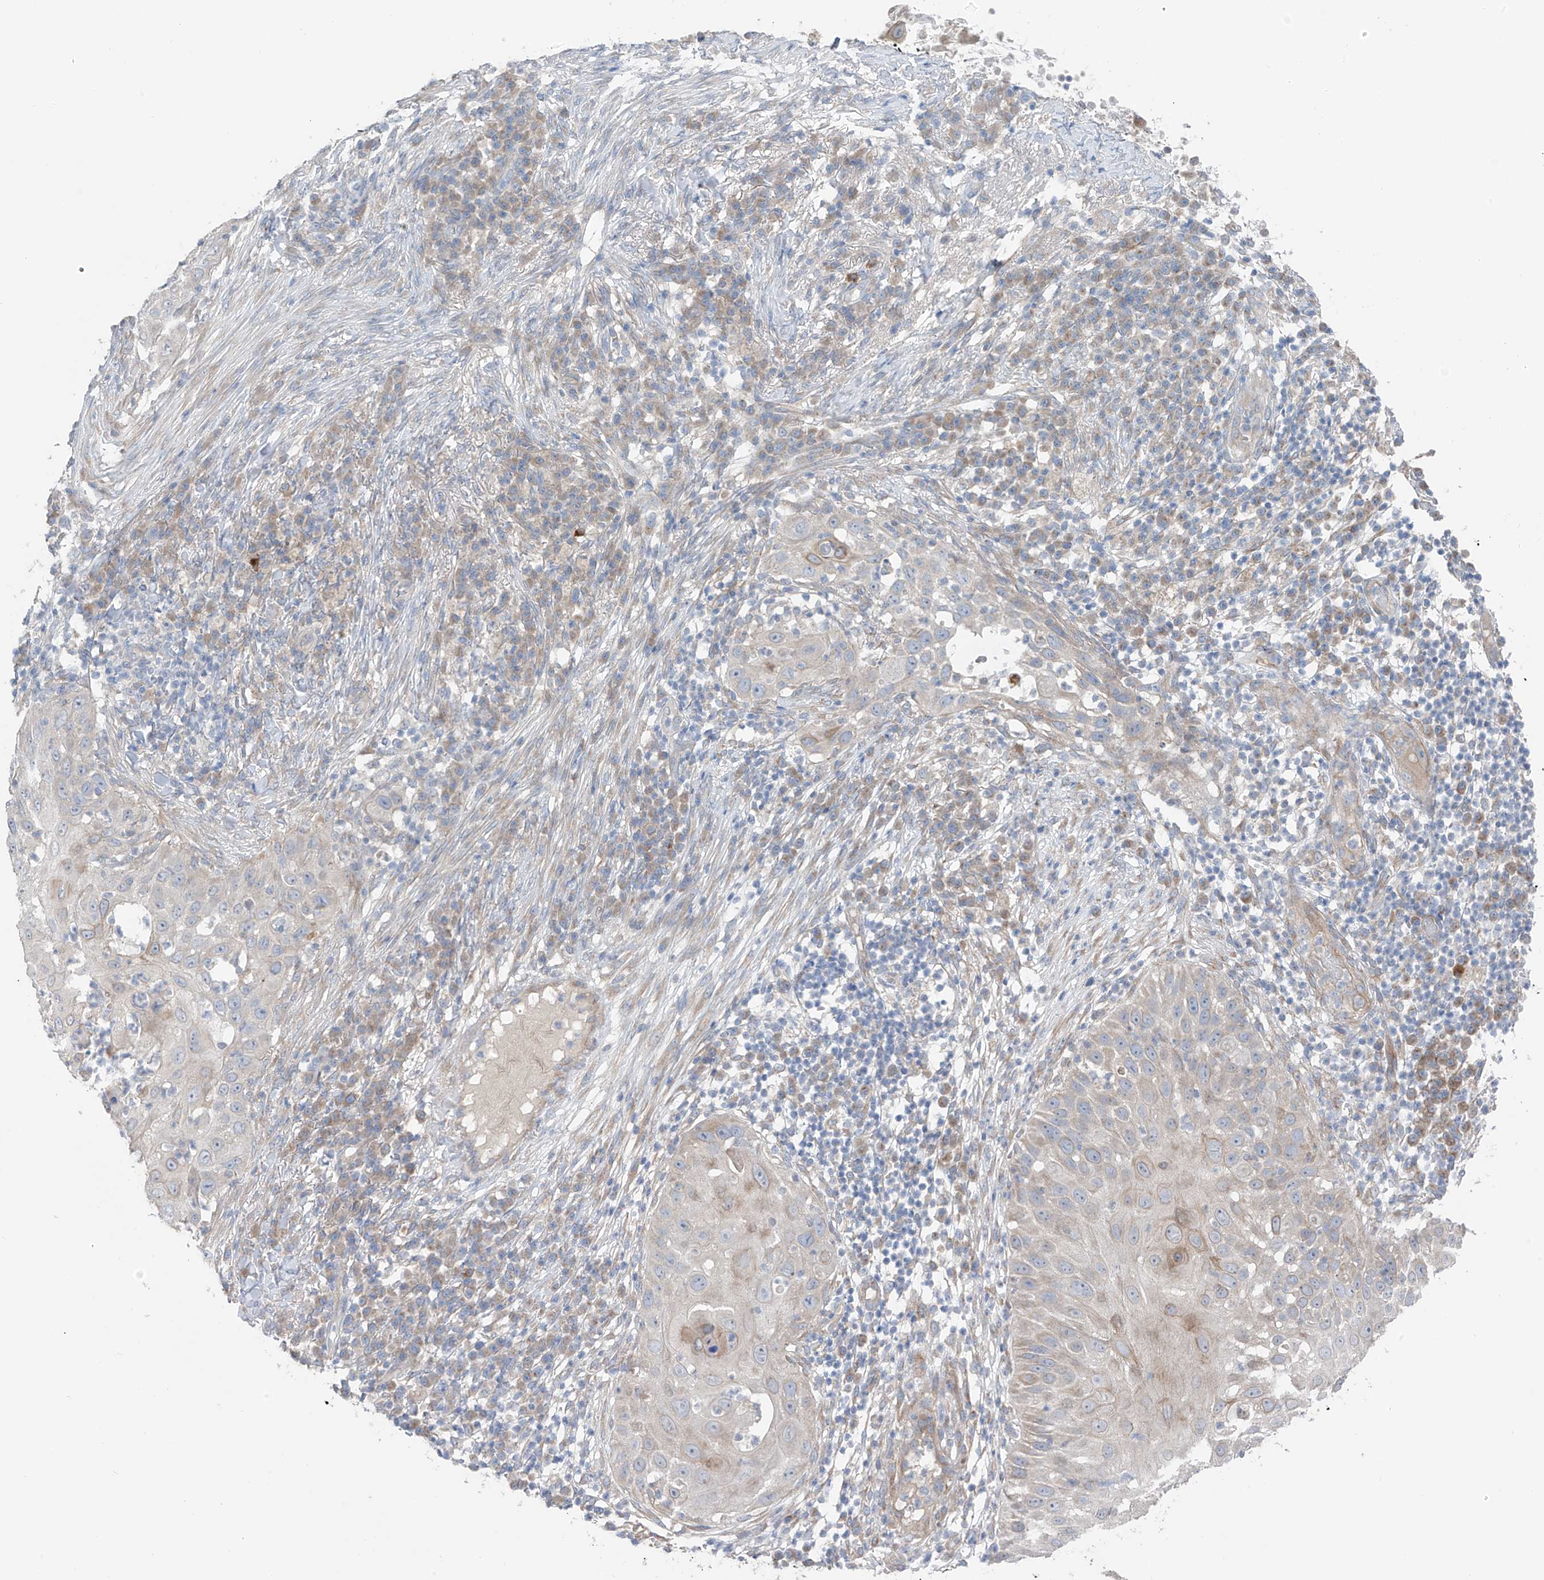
{"staining": {"intensity": "weak", "quantity": "<25%", "location": "cytoplasmic/membranous"}, "tissue": "skin cancer", "cell_type": "Tumor cells", "image_type": "cancer", "snomed": [{"axis": "morphology", "description": "Squamous cell carcinoma, NOS"}, {"axis": "topography", "description": "Skin"}], "caption": "High power microscopy photomicrograph of an immunohistochemistry photomicrograph of skin cancer (squamous cell carcinoma), revealing no significant expression in tumor cells. Brightfield microscopy of IHC stained with DAB (3,3'-diaminobenzidine) (brown) and hematoxylin (blue), captured at high magnification.", "gene": "NALCN", "patient": {"sex": "female", "age": 44}}